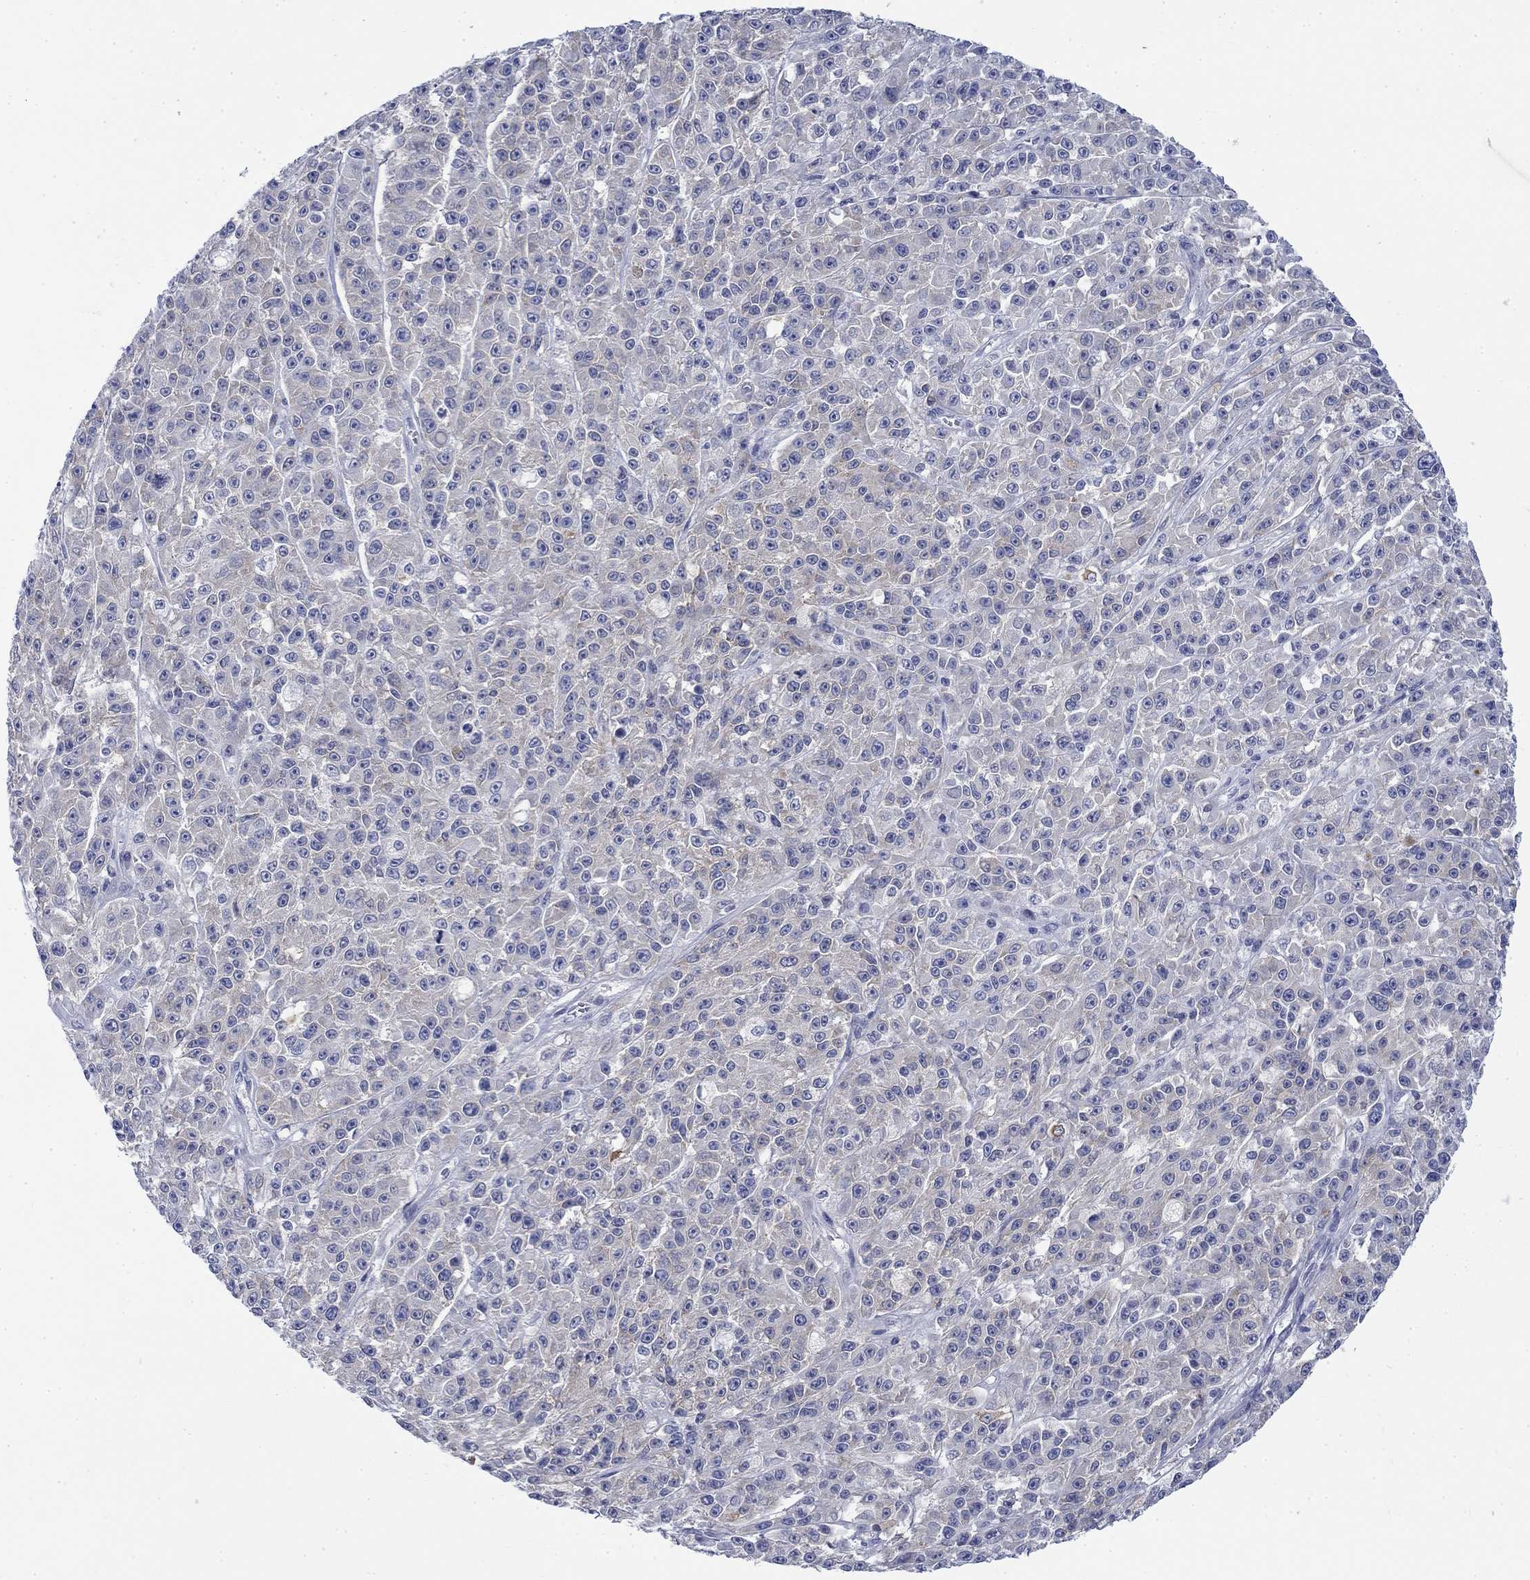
{"staining": {"intensity": "weak", "quantity": "25%-75%", "location": "cytoplasmic/membranous"}, "tissue": "melanoma", "cell_type": "Tumor cells", "image_type": "cancer", "snomed": [{"axis": "morphology", "description": "Malignant melanoma, NOS"}, {"axis": "topography", "description": "Skin"}], "caption": "Human malignant melanoma stained for a protein (brown) shows weak cytoplasmic/membranous positive positivity in approximately 25%-75% of tumor cells.", "gene": "IGF2BP3", "patient": {"sex": "female", "age": 58}}